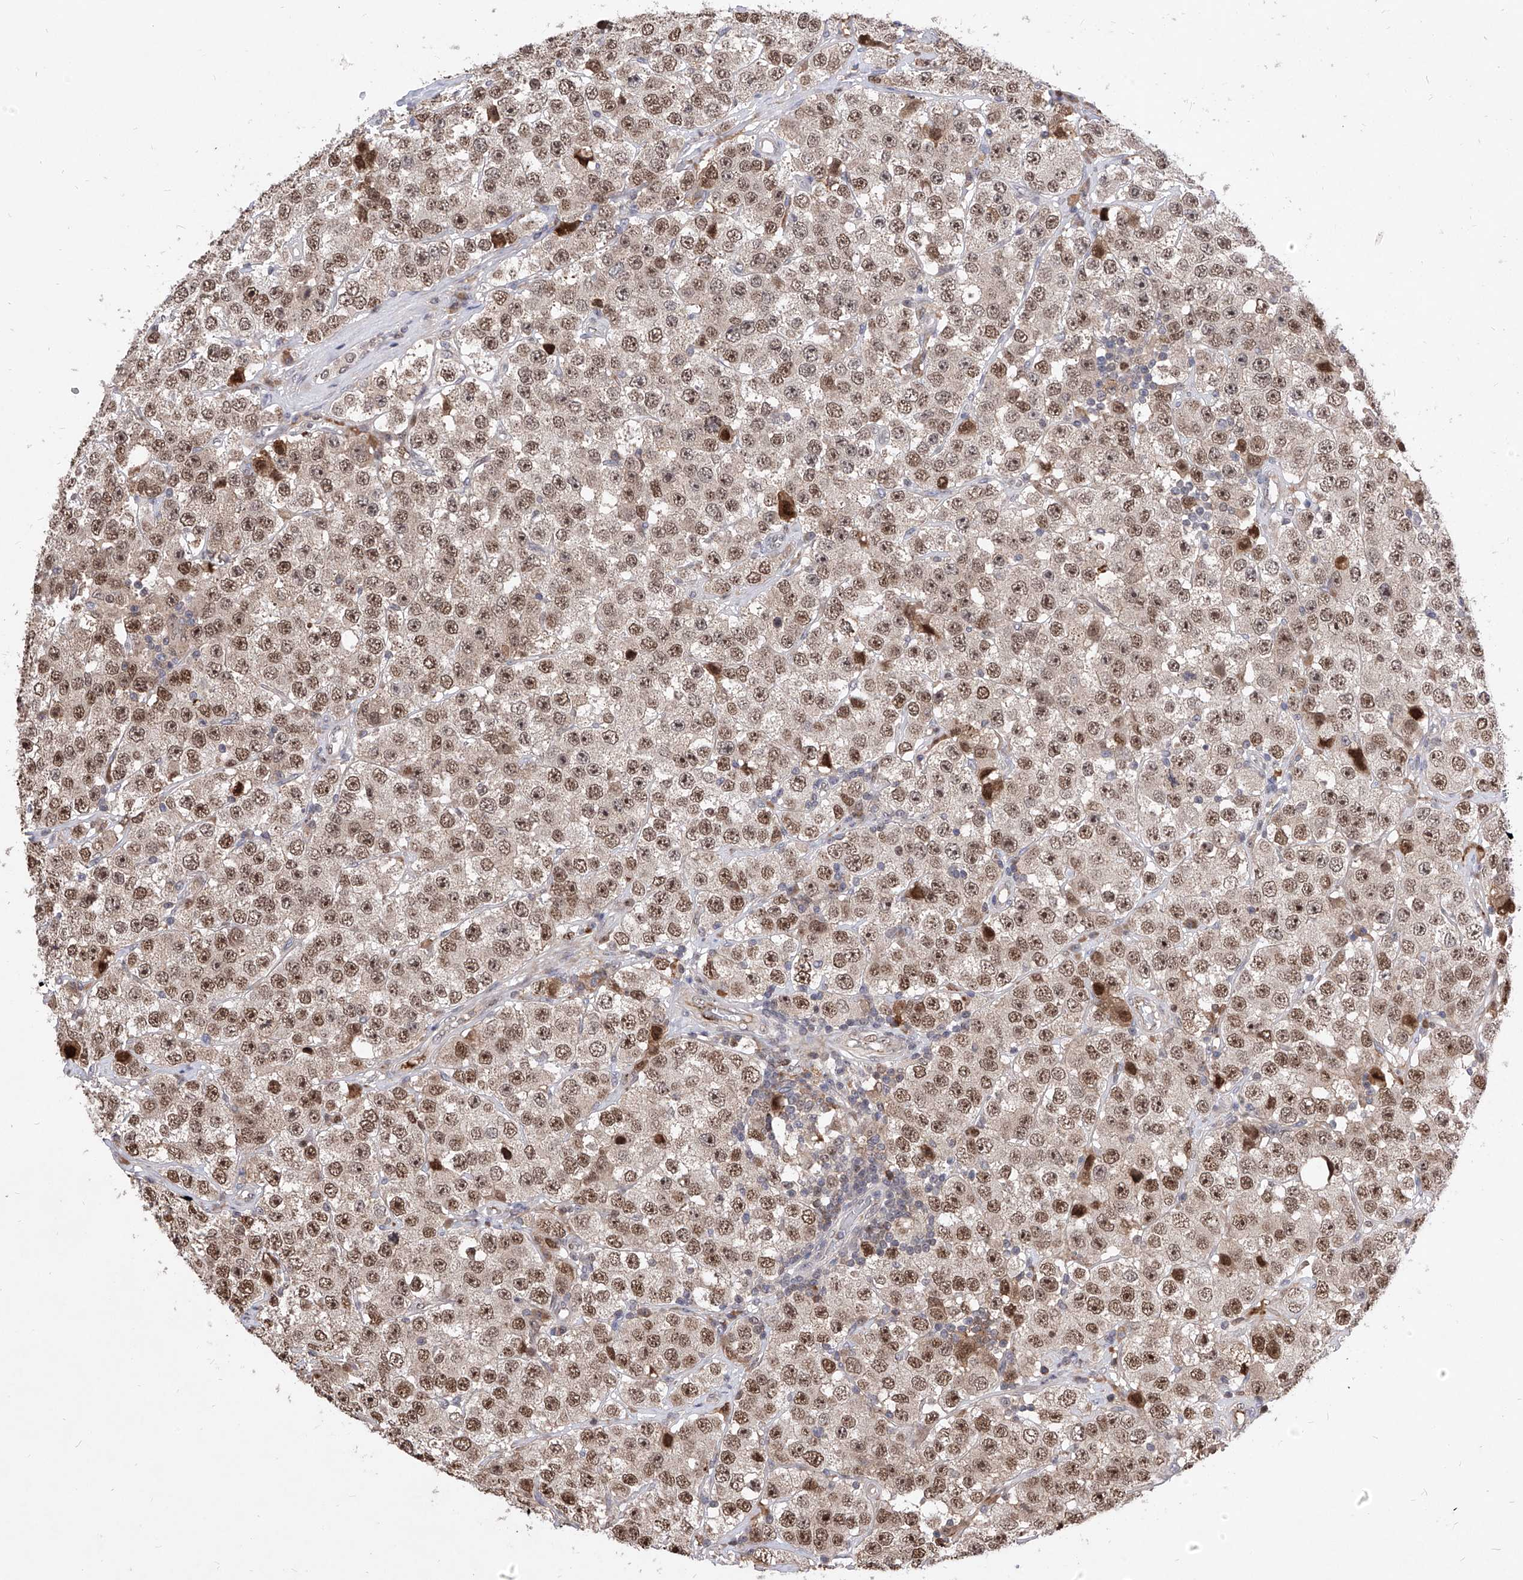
{"staining": {"intensity": "moderate", "quantity": ">75%", "location": "nuclear"}, "tissue": "testis cancer", "cell_type": "Tumor cells", "image_type": "cancer", "snomed": [{"axis": "morphology", "description": "Seminoma, NOS"}, {"axis": "topography", "description": "Testis"}], "caption": "Immunohistochemistry of testis cancer exhibits medium levels of moderate nuclear expression in about >75% of tumor cells. The staining is performed using DAB (3,3'-diaminobenzidine) brown chromogen to label protein expression. The nuclei are counter-stained blue using hematoxylin.", "gene": "LGR4", "patient": {"sex": "male", "age": 28}}